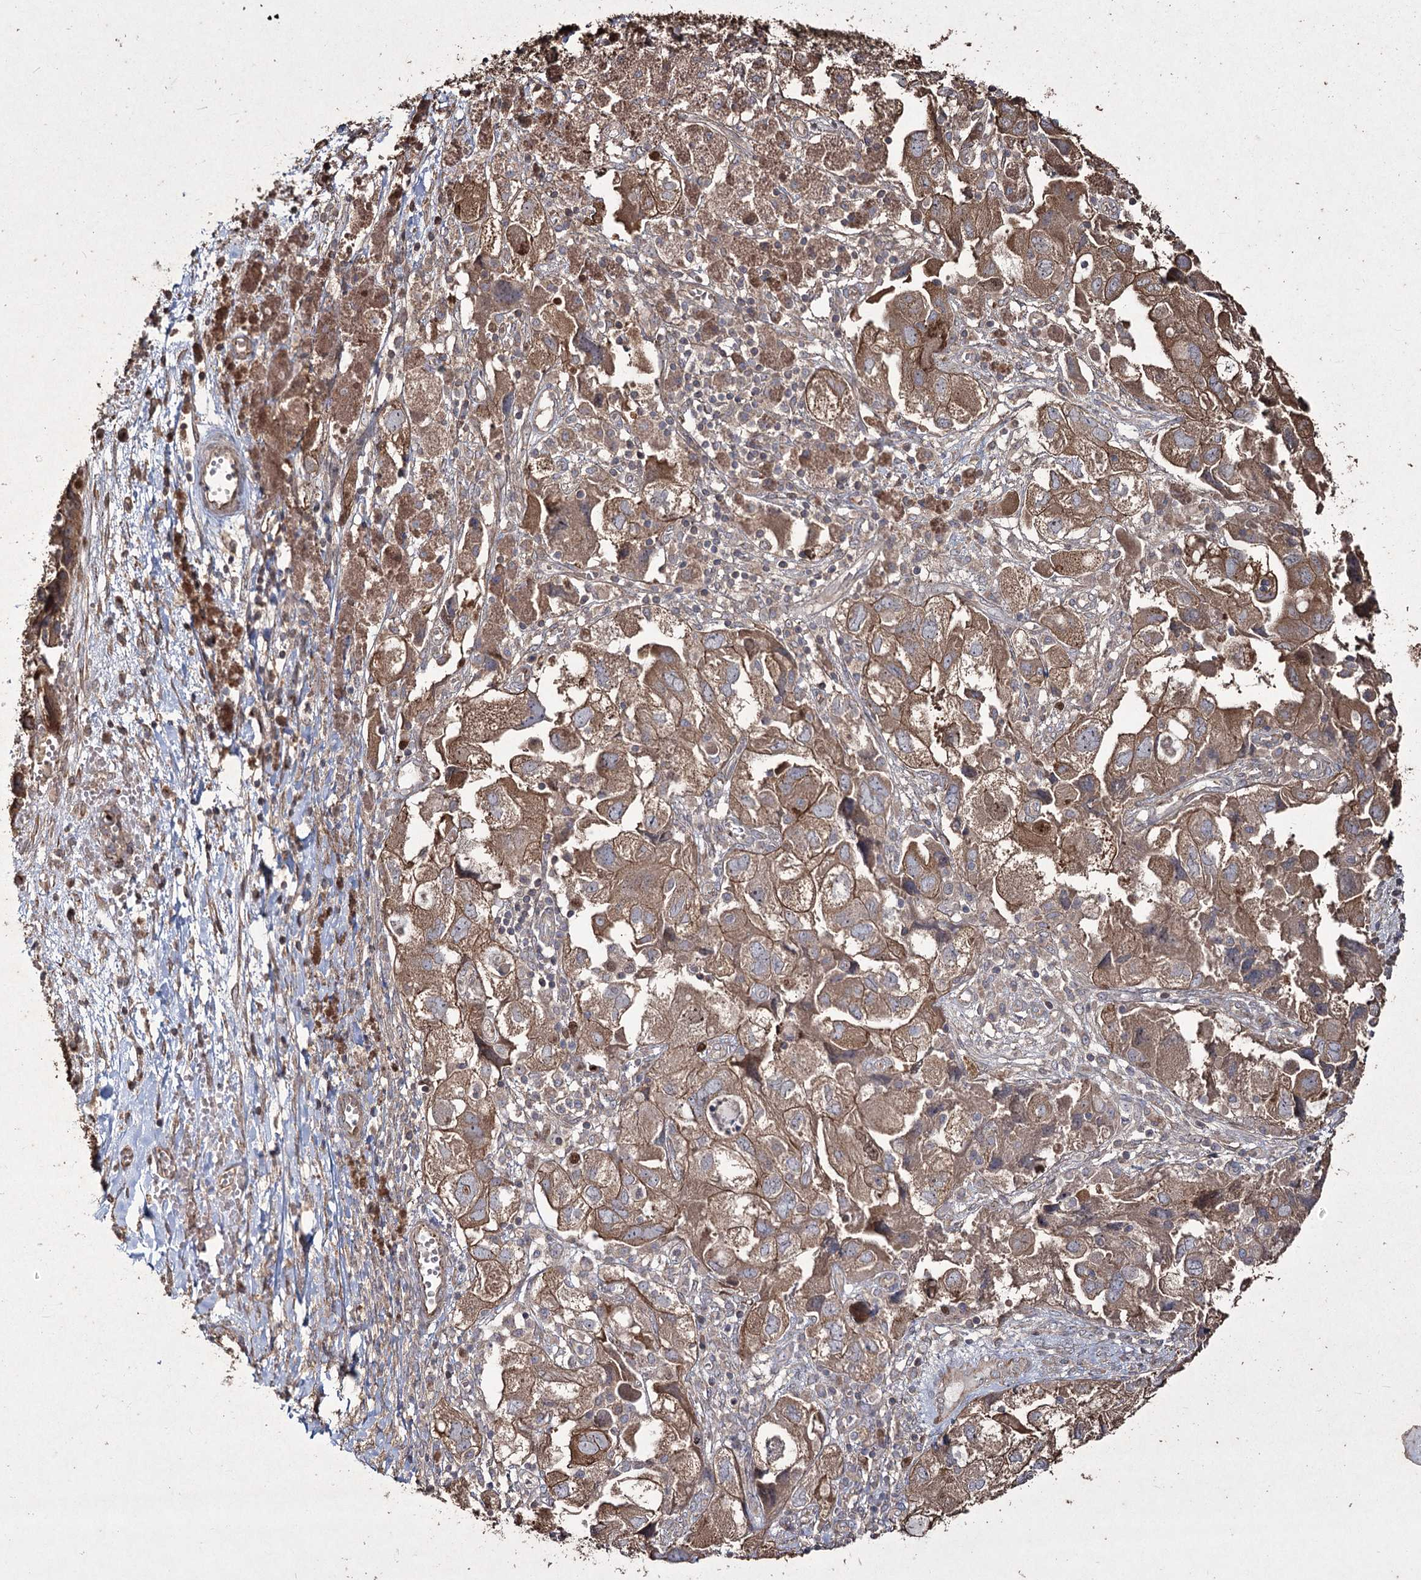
{"staining": {"intensity": "moderate", "quantity": ">75%", "location": "cytoplasmic/membranous"}, "tissue": "ovarian cancer", "cell_type": "Tumor cells", "image_type": "cancer", "snomed": [{"axis": "morphology", "description": "Carcinoma, NOS"}, {"axis": "morphology", "description": "Cystadenocarcinoma, serous, NOS"}, {"axis": "topography", "description": "Ovary"}], "caption": "Immunohistochemistry (IHC) staining of ovarian cancer, which displays medium levels of moderate cytoplasmic/membranous expression in about >75% of tumor cells indicating moderate cytoplasmic/membranous protein positivity. The staining was performed using DAB (brown) for protein detection and nuclei were counterstained in hematoxylin (blue).", "gene": "PRC1", "patient": {"sex": "female", "age": 69}}